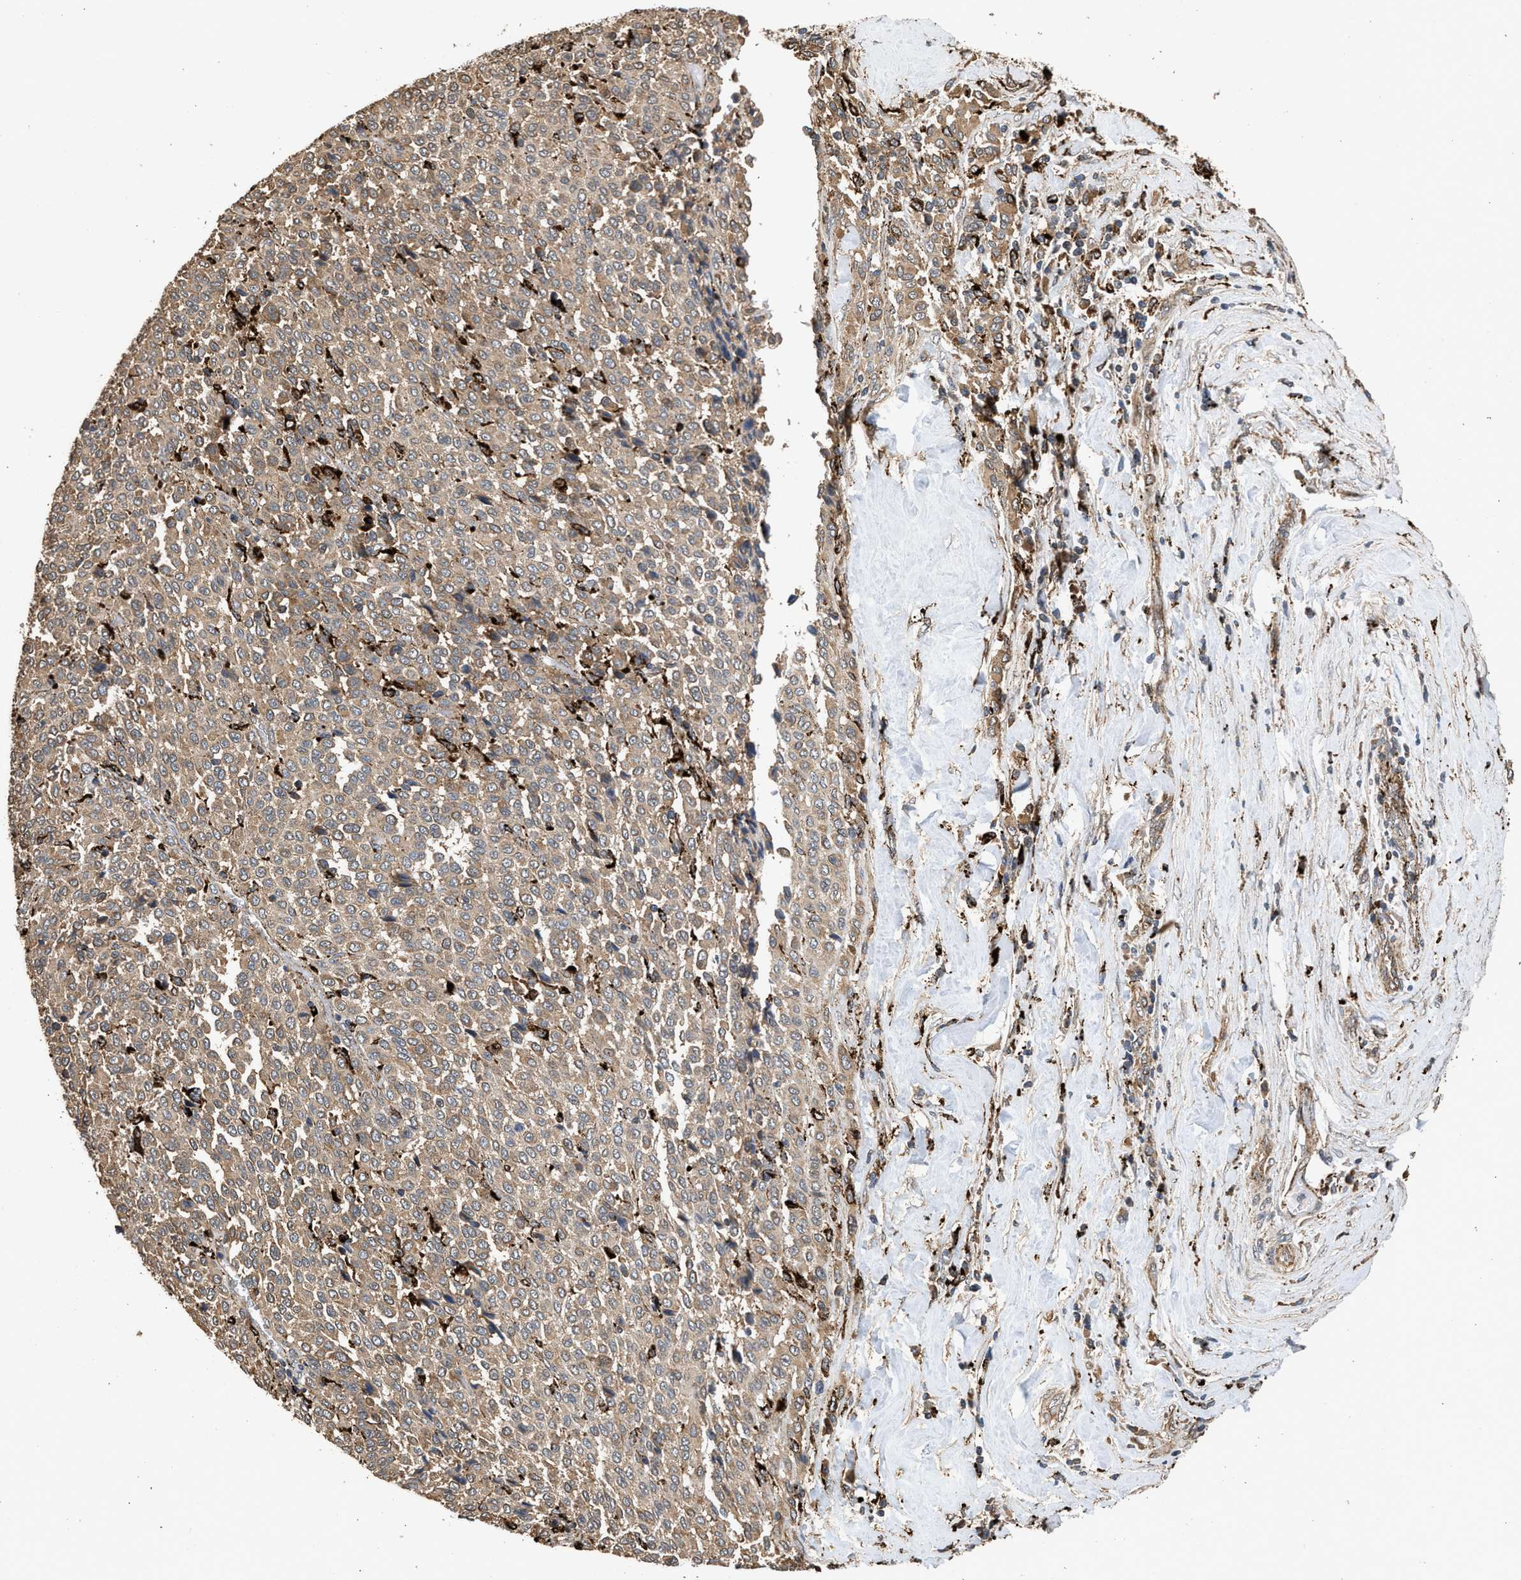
{"staining": {"intensity": "moderate", "quantity": ">75%", "location": "cytoplasmic/membranous"}, "tissue": "melanoma", "cell_type": "Tumor cells", "image_type": "cancer", "snomed": [{"axis": "morphology", "description": "Malignant melanoma, Metastatic site"}, {"axis": "topography", "description": "Pancreas"}], "caption": "Immunohistochemistry image of malignant melanoma (metastatic site) stained for a protein (brown), which demonstrates medium levels of moderate cytoplasmic/membranous staining in approximately >75% of tumor cells.", "gene": "CTSV", "patient": {"sex": "female", "age": 30}}